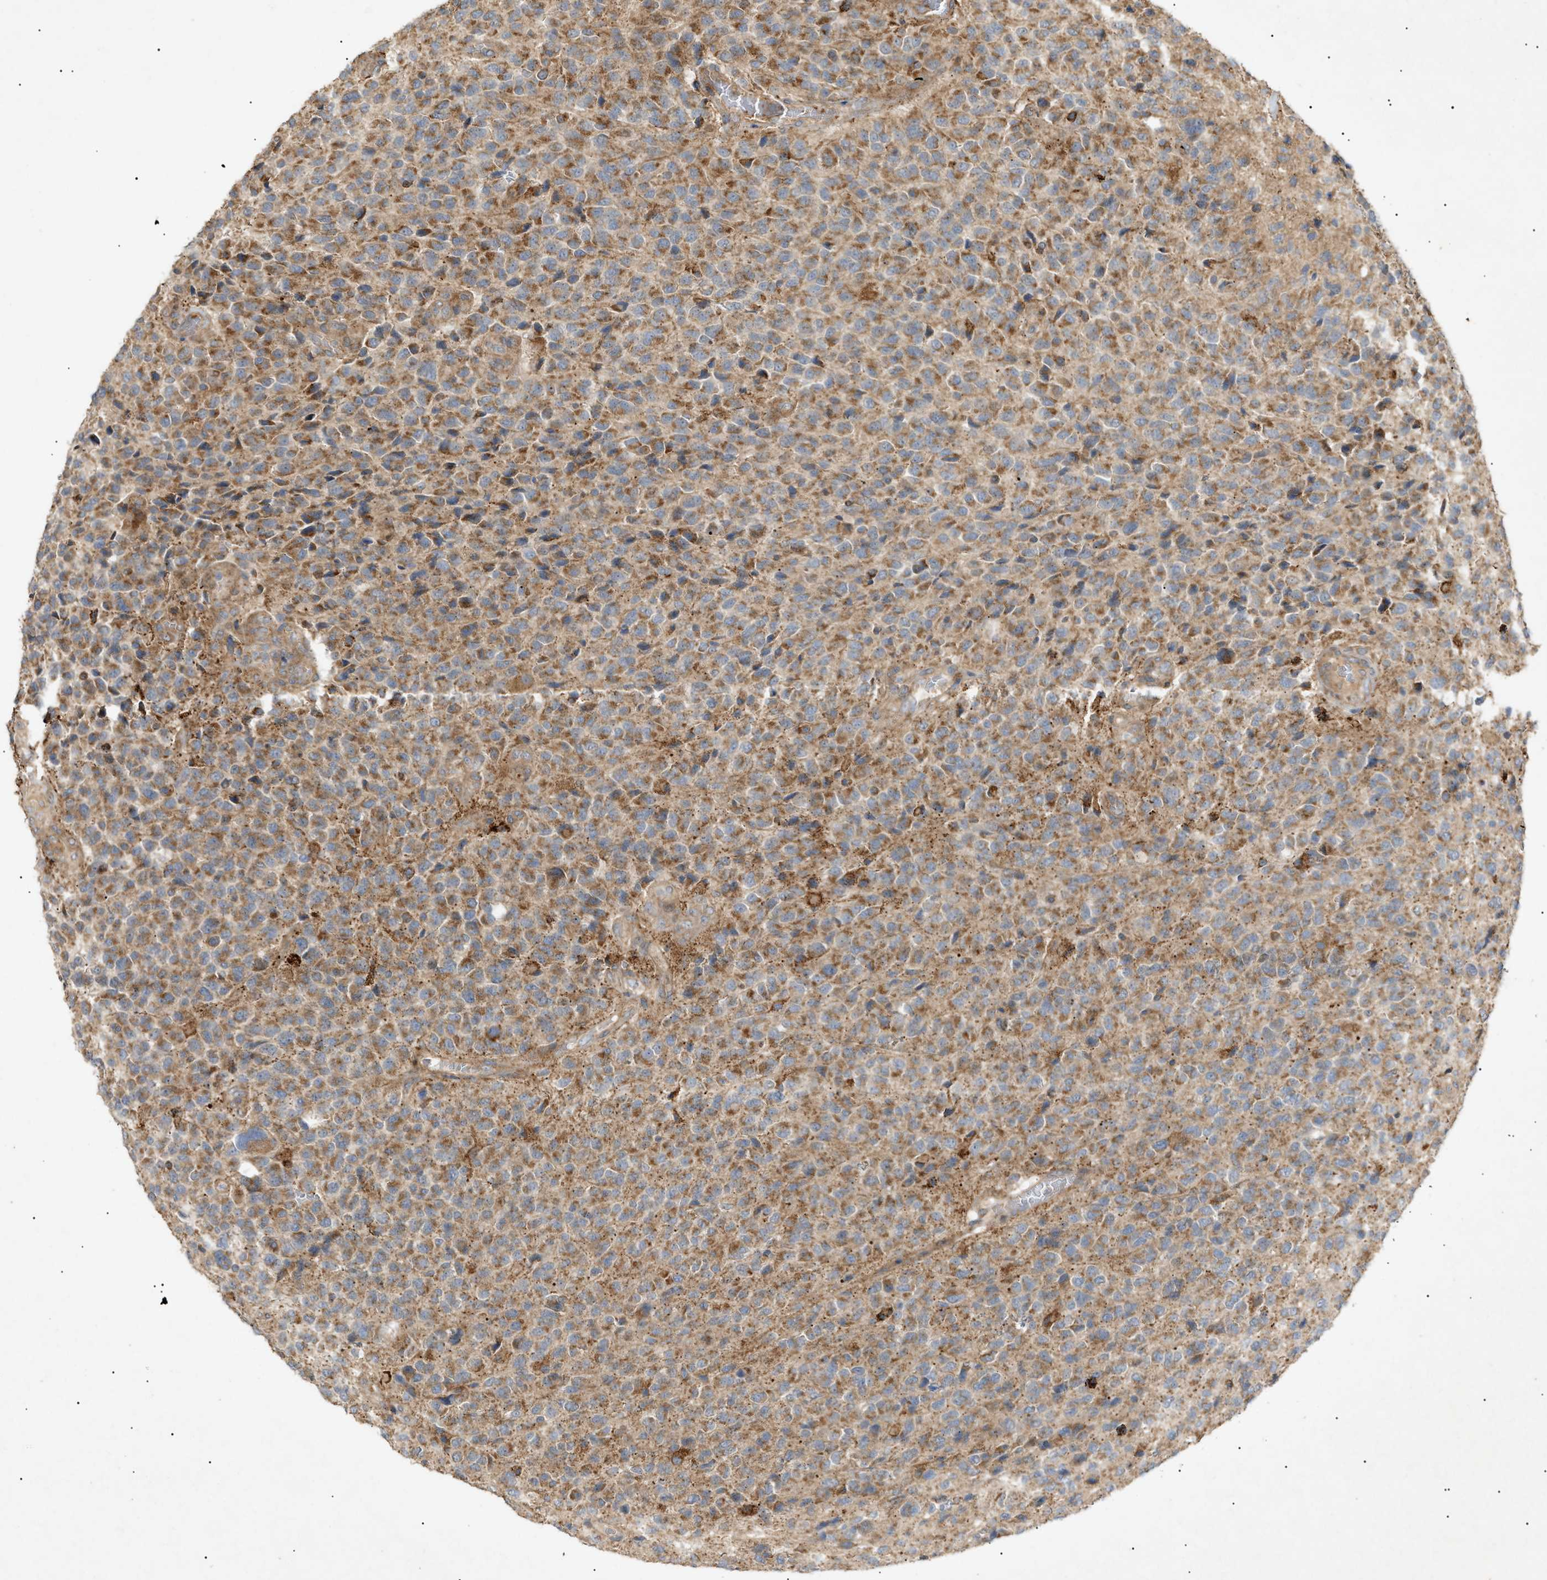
{"staining": {"intensity": "moderate", "quantity": ">75%", "location": "cytoplasmic/membranous"}, "tissue": "glioma", "cell_type": "Tumor cells", "image_type": "cancer", "snomed": [{"axis": "morphology", "description": "Glioma, malignant, High grade"}, {"axis": "topography", "description": "pancreas cauda"}], "caption": "Immunohistochemistry photomicrograph of glioma stained for a protein (brown), which exhibits medium levels of moderate cytoplasmic/membranous expression in approximately >75% of tumor cells.", "gene": "MTCH1", "patient": {"sex": "male", "age": 60}}